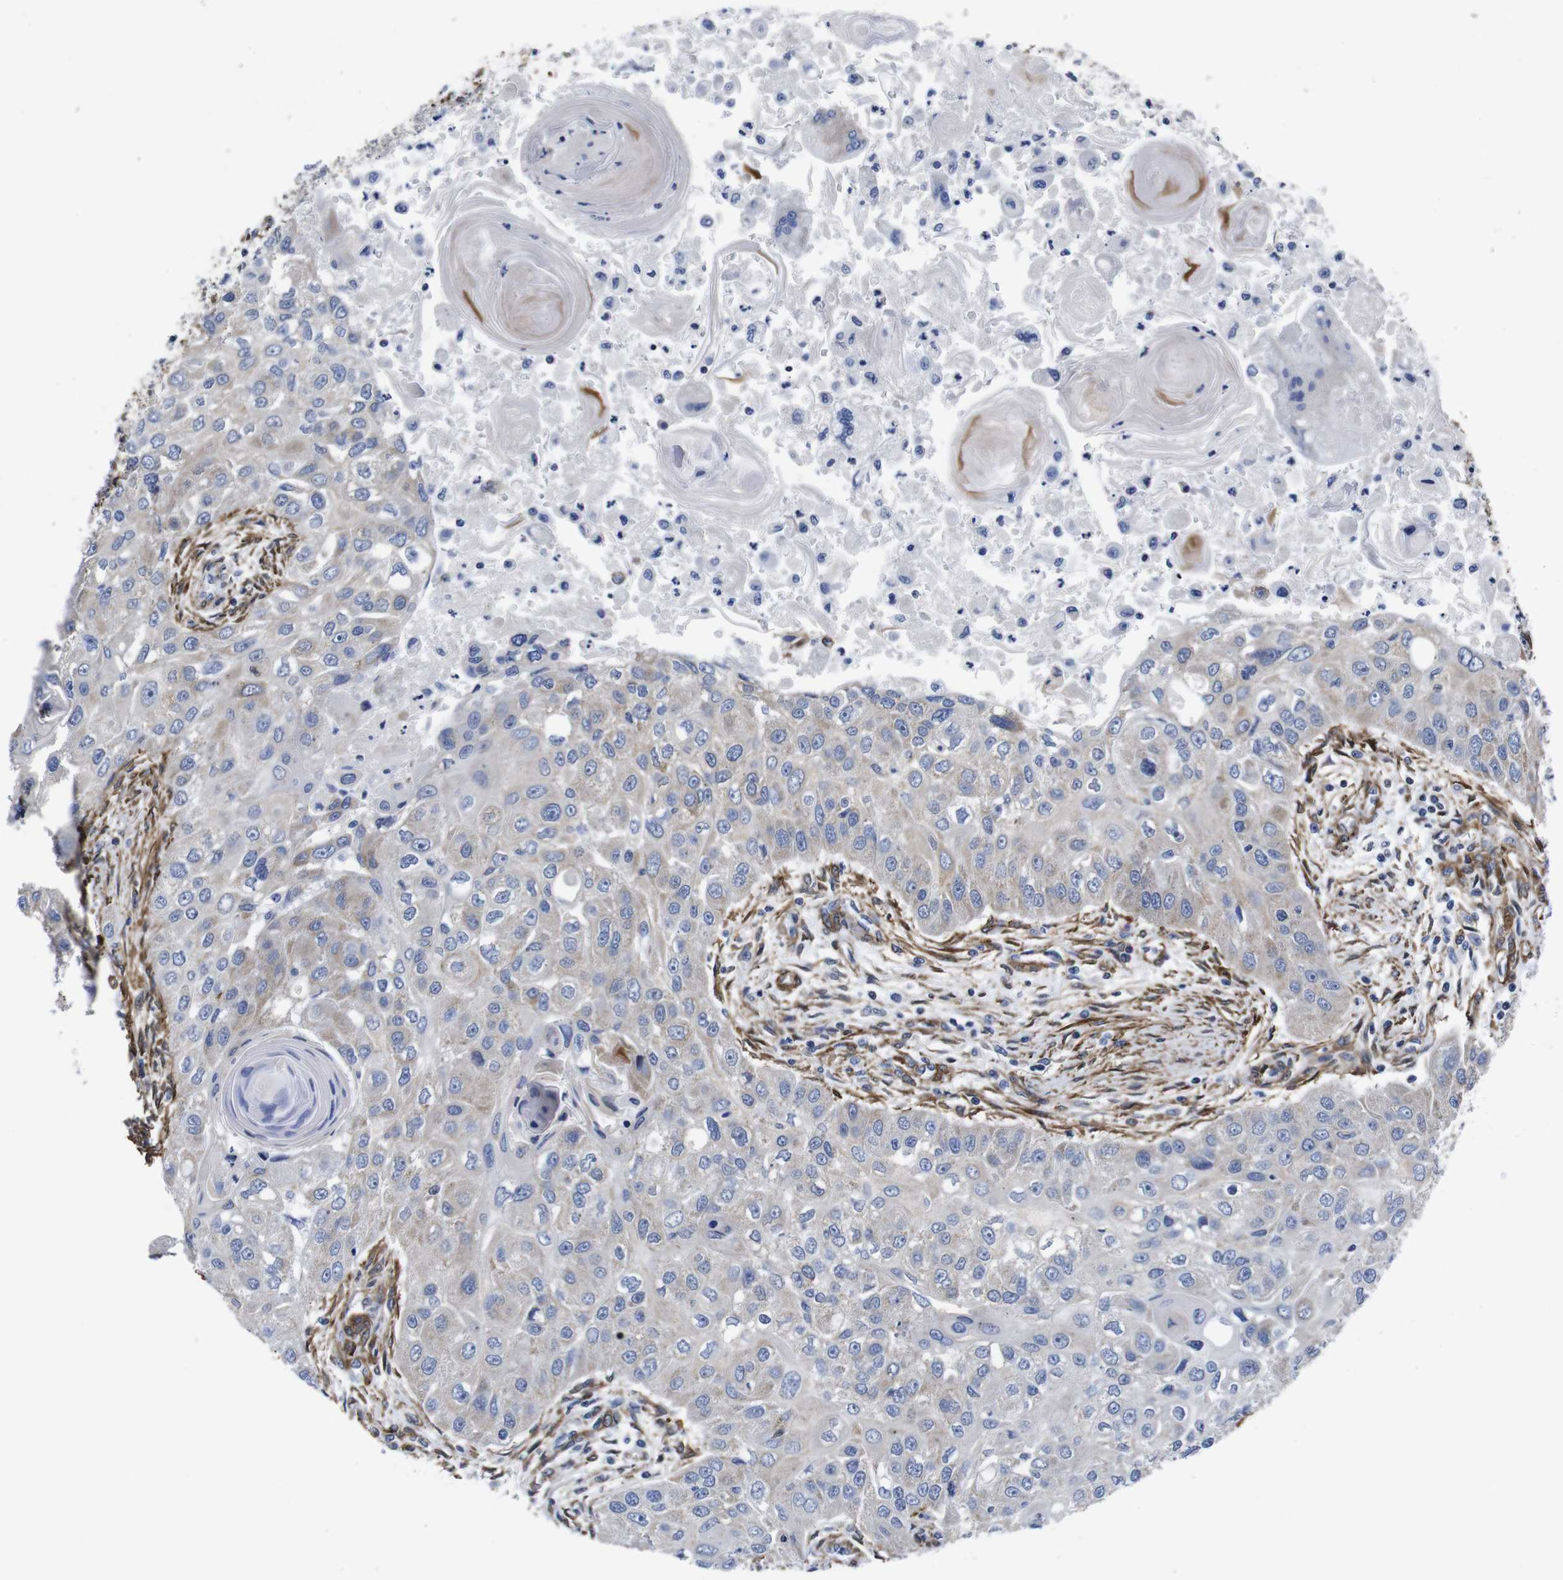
{"staining": {"intensity": "weak", "quantity": "<25%", "location": "cytoplasmic/membranous"}, "tissue": "head and neck cancer", "cell_type": "Tumor cells", "image_type": "cancer", "snomed": [{"axis": "morphology", "description": "Normal tissue, NOS"}, {"axis": "morphology", "description": "Squamous cell carcinoma, NOS"}, {"axis": "topography", "description": "Skeletal muscle"}, {"axis": "topography", "description": "Head-Neck"}], "caption": "A histopathology image of human head and neck cancer (squamous cell carcinoma) is negative for staining in tumor cells. (Stains: DAB (3,3'-diaminobenzidine) immunohistochemistry (IHC) with hematoxylin counter stain, Microscopy: brightfield microscopy at high magnification).", "gene": "WNT10A", "patient": {"sex": "male", "age": 51}}